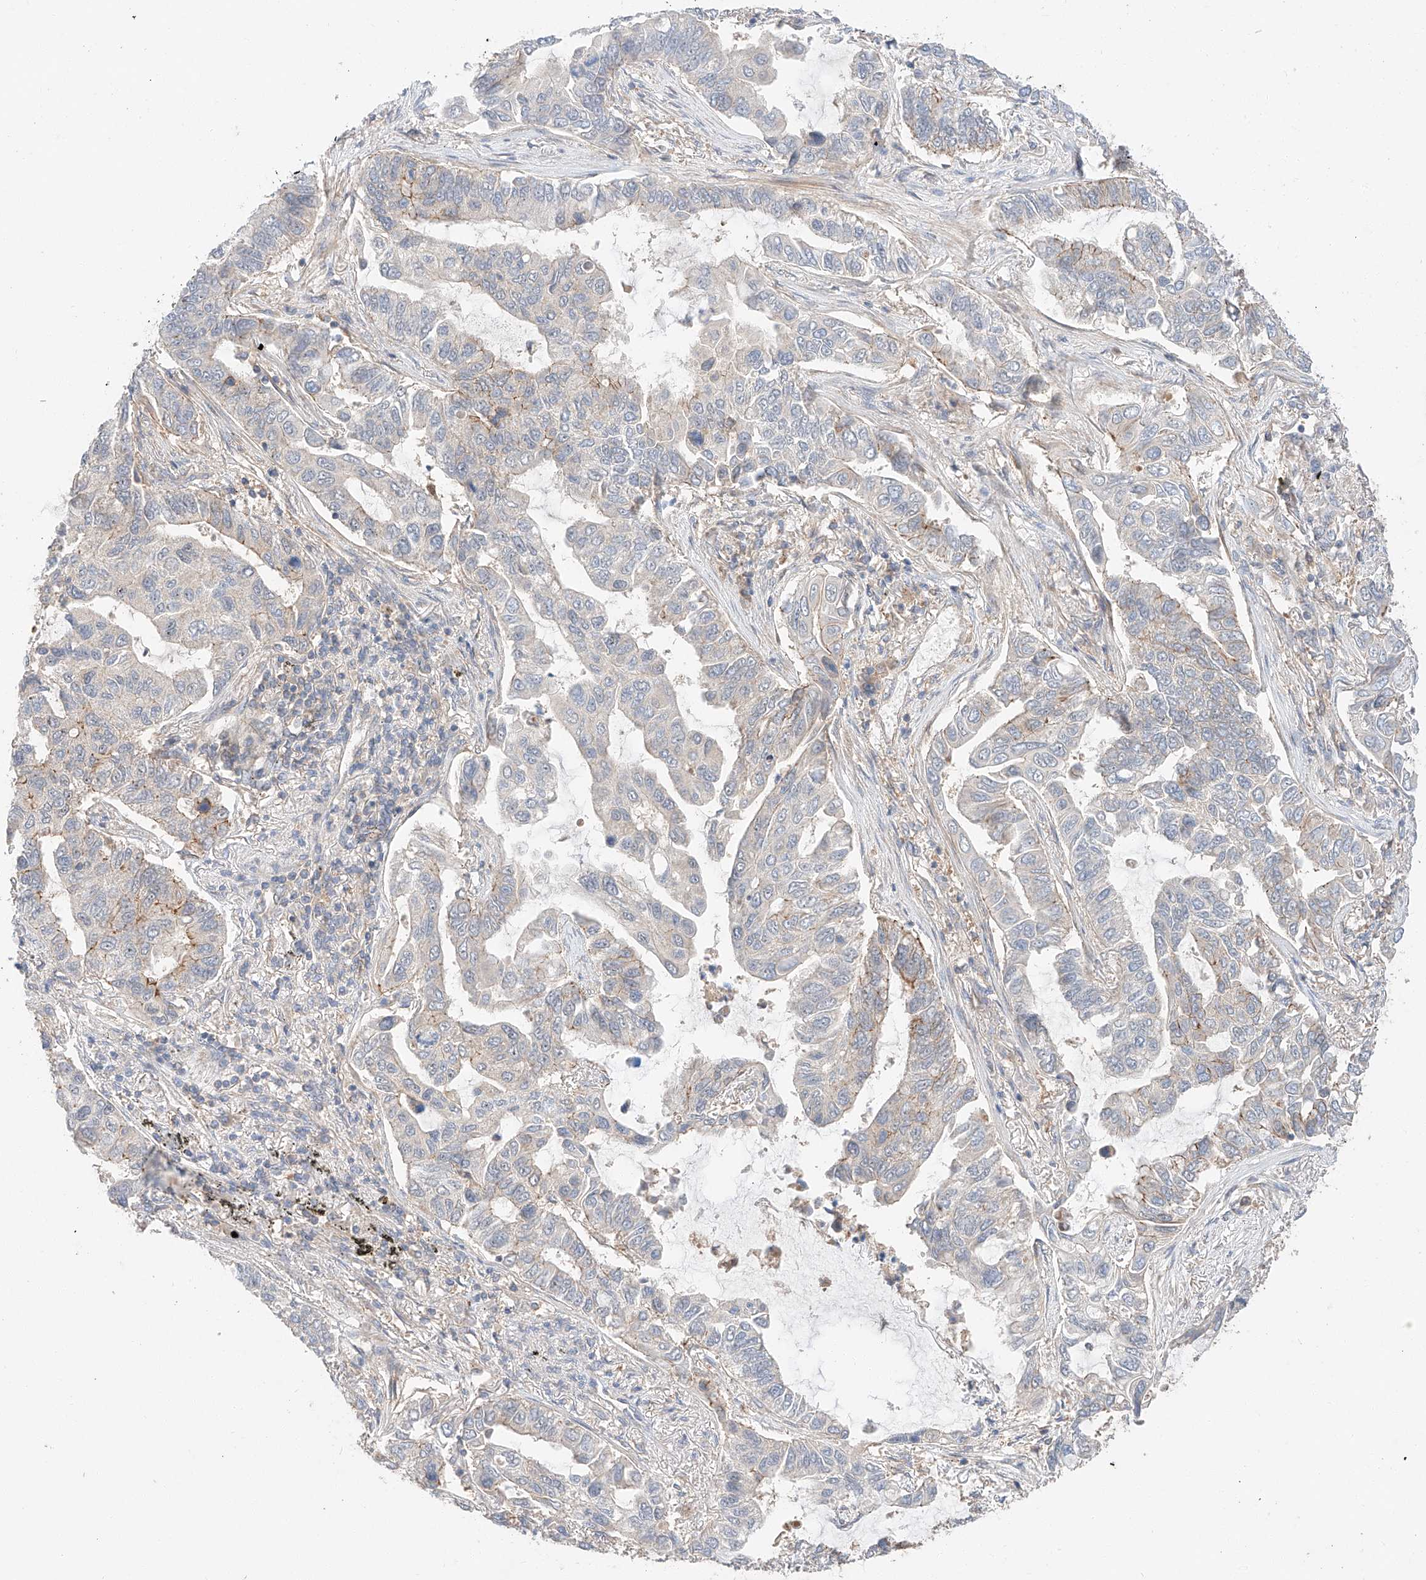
{"staining": {"intensity": "moderate", "quantity": "<25%", "location": "cytoplasmic/membranous"}, "tissue": "lung cancer", "cell_type": "Tumor cells", "image_type": "cancer", "snomed": [{"axis": "morphology", "description": "Adenocarcinoma, NOS"}, {"axis": "topography", "description": "Lung"}], "caption": "Immunohistochemical staining of human lung cancer (adenocarcinoma) demonstrates moderate cytoplasmic/membranous protein staining in about <25% of tumor cells.", "gene": "XPNPEP1", "patient": {"sex": "male", "age": 64}}